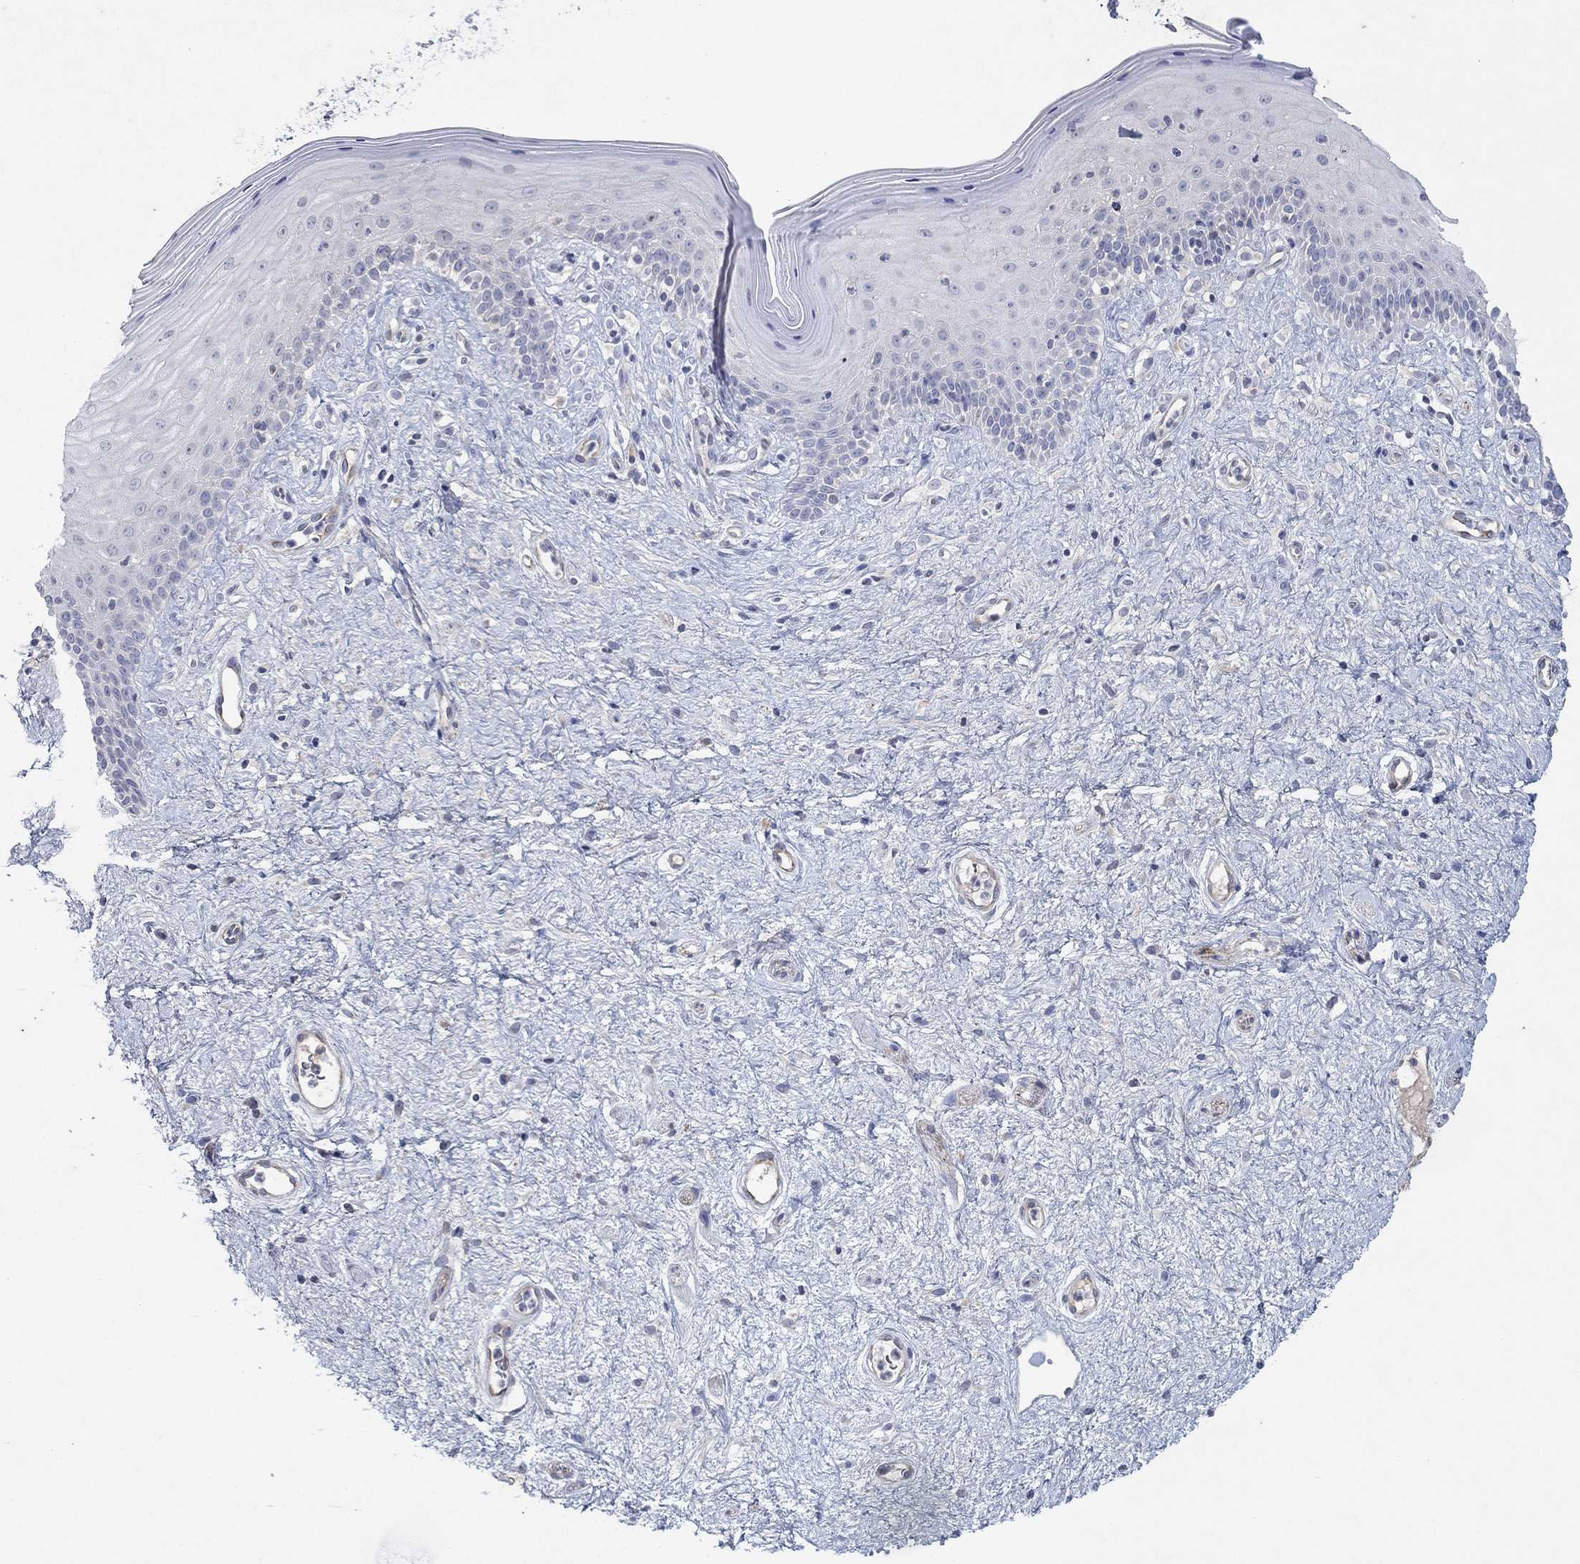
{"staining": {"intensity": "negative", "quantity": "none", "location": "none"}, "tissue": "vagina", "cell_type": "Squamous epithelial cells", "image_type": "normal", "snomed": [{"axis": "morphology", "description": "Normal tissue, NOS"}, {"axis": "topography", "description": "Vagina"}], "caption": "Immunohistochemical staining of benign vagina displays no significant positivity in squamous epithelial cells.", "gene": "KRT40", "patient": {"sex": "female", "age": 47}}